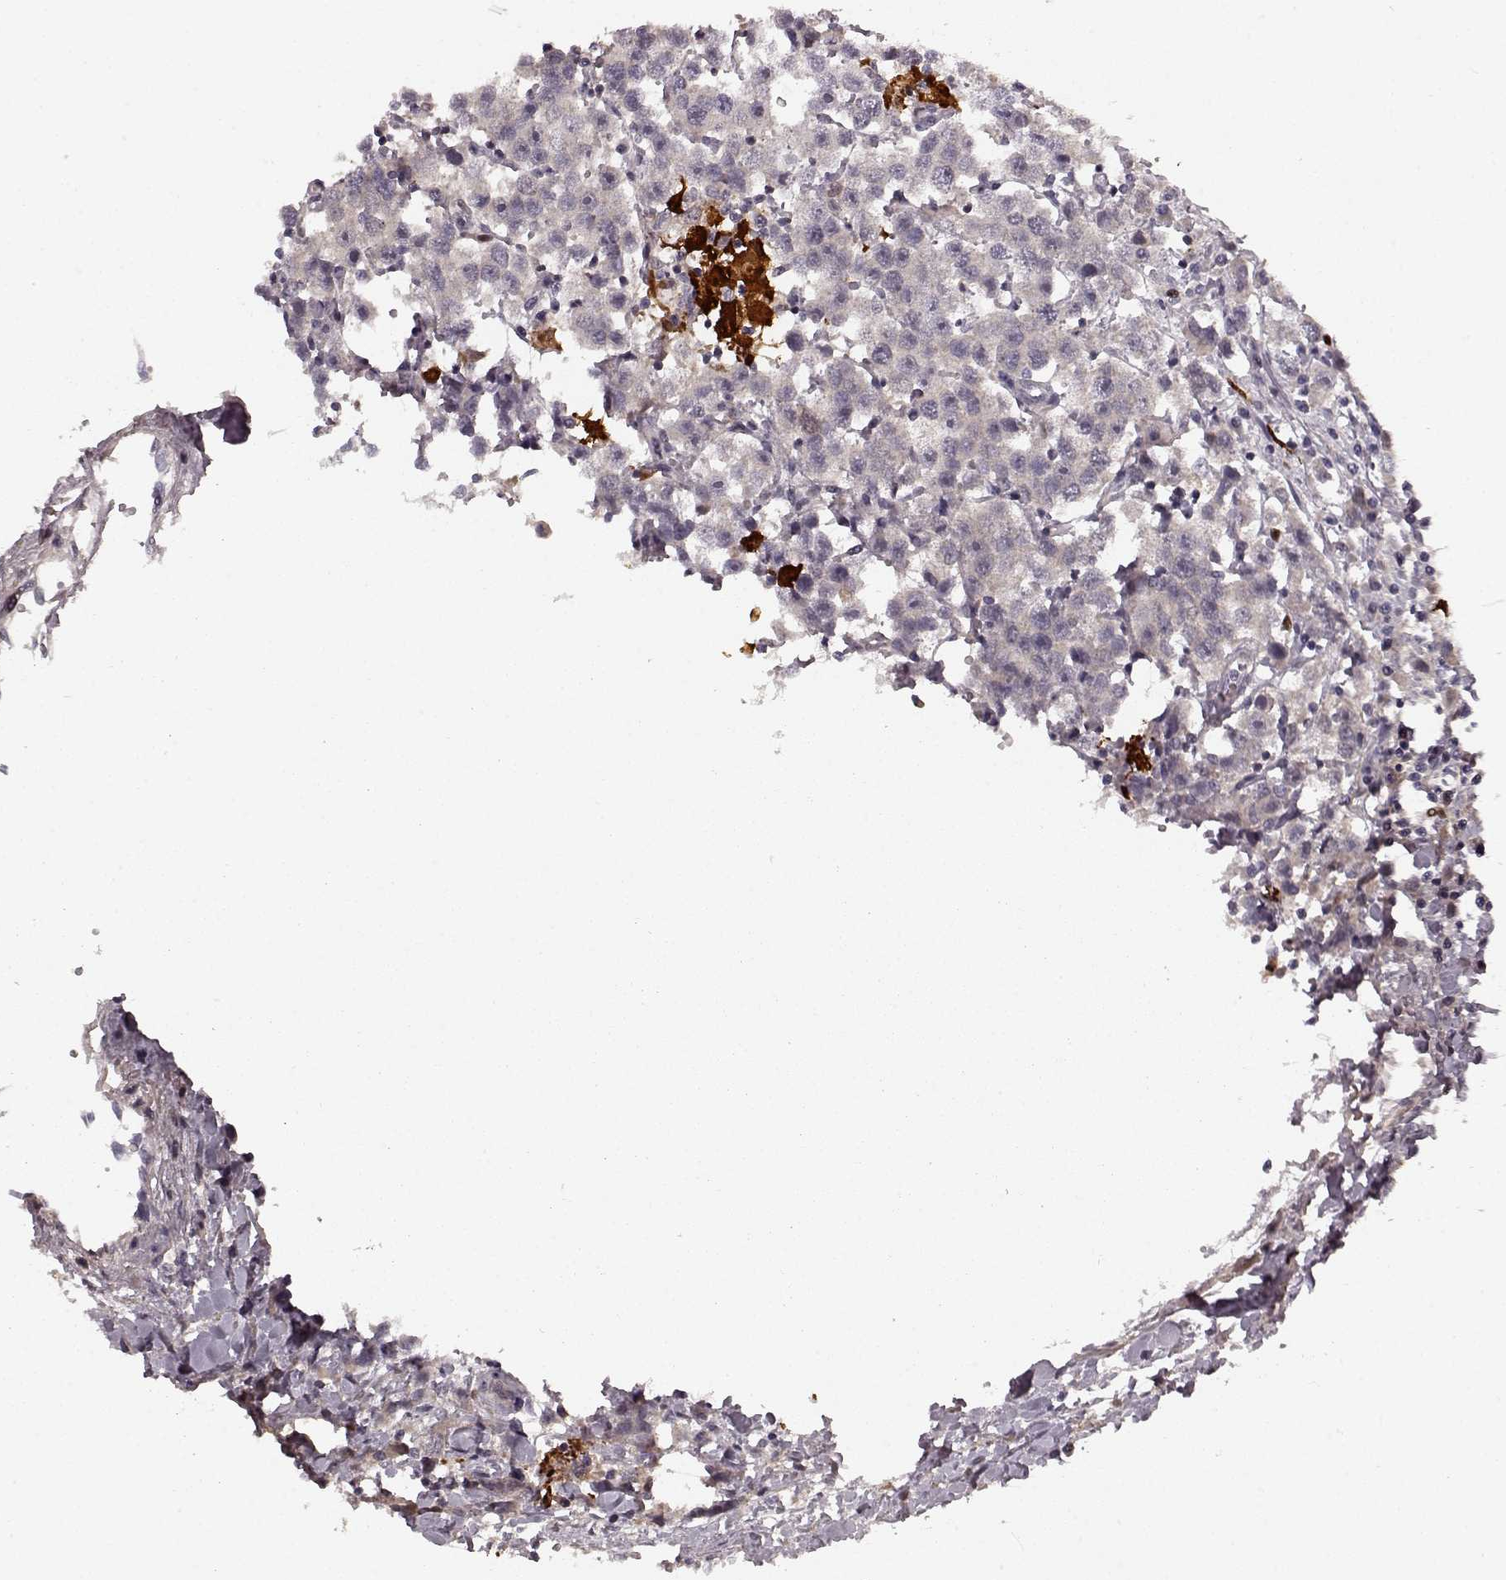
{"staining": {"intensity": "negative", "quantity": "none", "location": "none"}, "tissue": "testis cancer", "cell_type": "Tumor cells", "image_type": "cancer", "snomed": [{"axis": "morphology", "description": "Seminoma, NOS"}, {"axis": "topography", "description": "Testis"}], "caption": "The image displays no staining of tumor cells in seminoma (testis).", "gene": "CHIT1", "patient": {"sex": "male", "age": 45}}